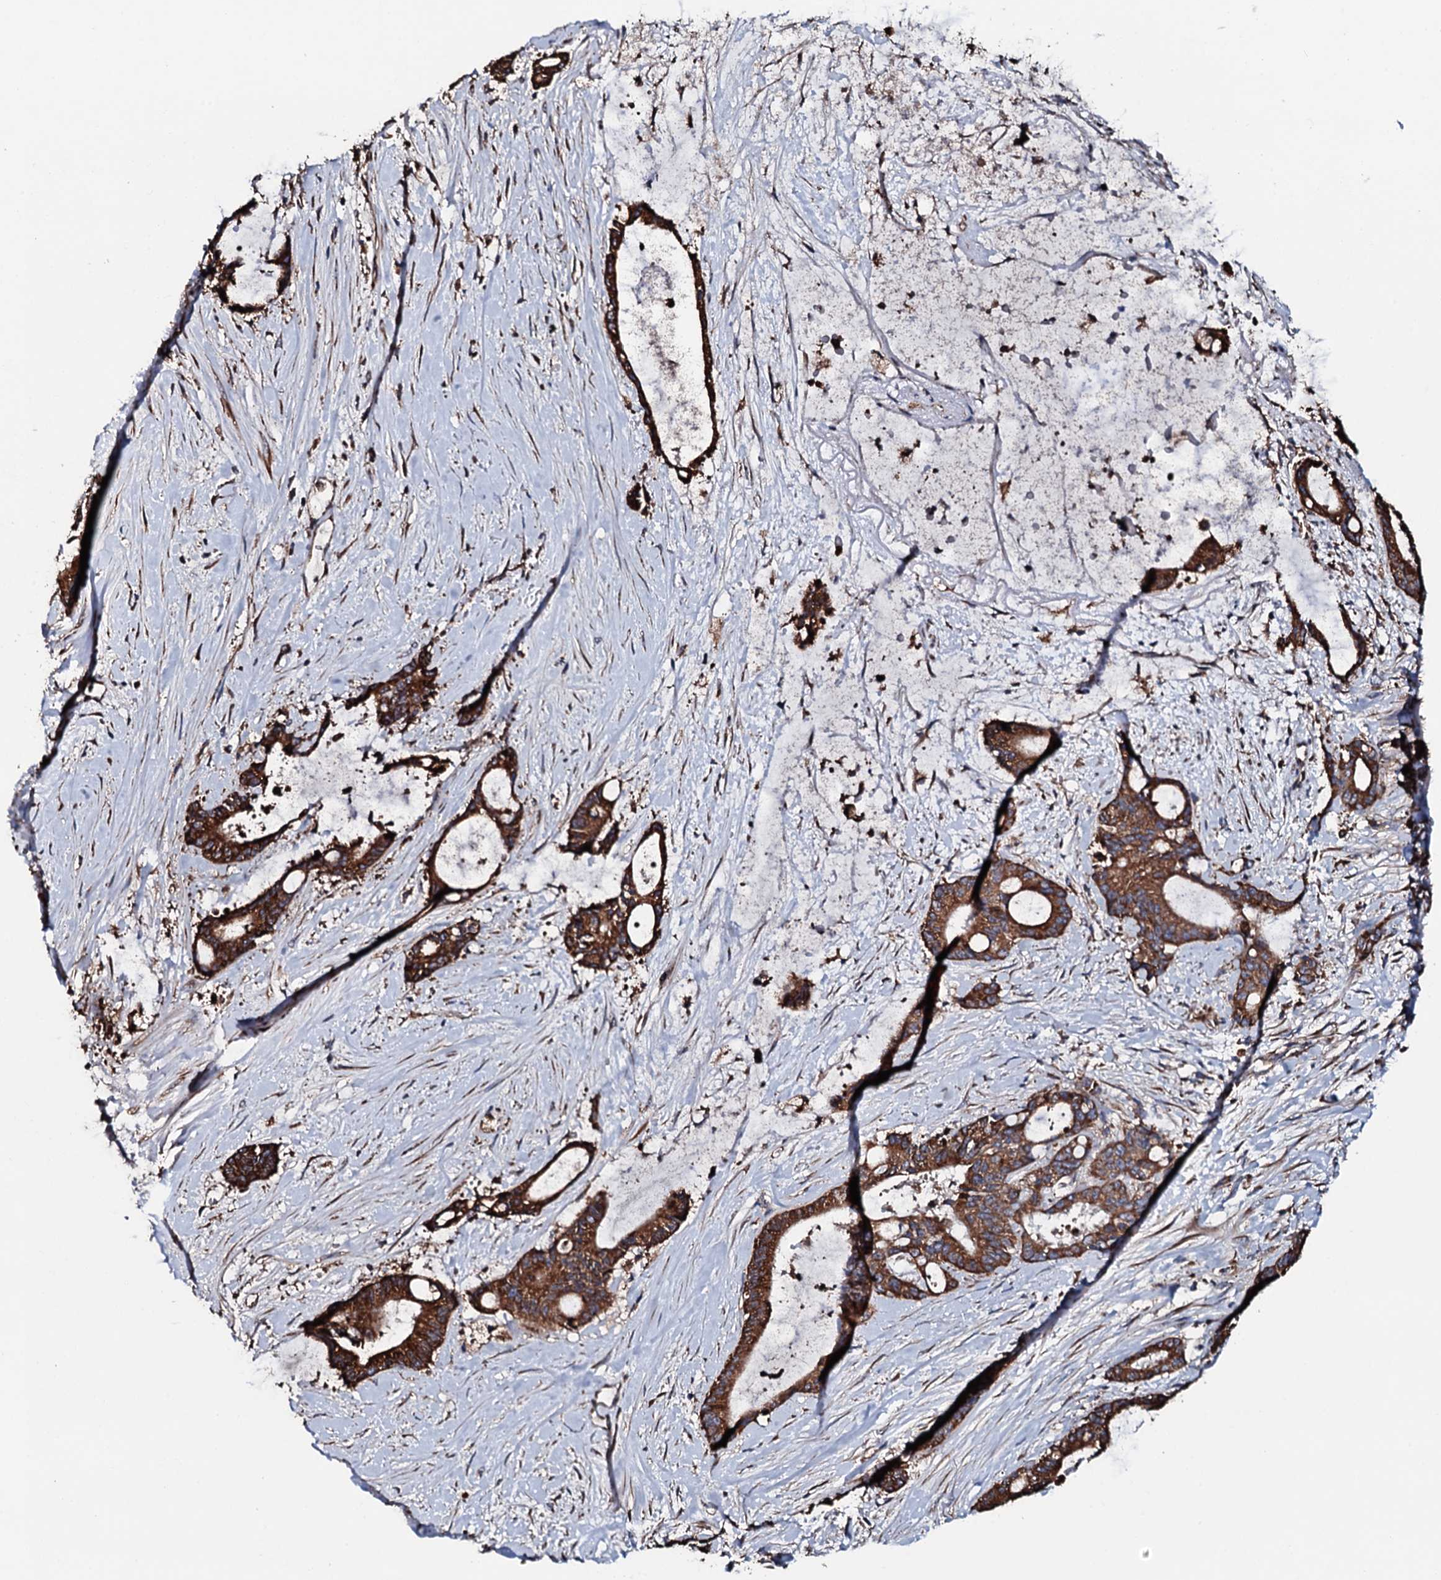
{"staining": {"intensity": "strong", "quantity": ">75%", "location": "cytoplasmic/membranous"}, "tissue": "liver cancer", "cell_type": "Tumor cells", "image_type": "cancer", "snomed": [{"axis": "morphology", "description": "Normal tissue, NOS"}, {"axis": "morphology", "description": "Cholangiocarcinoma"}, {"axis": "topography", "description": "Liver"}, {"axis": "topography", "description": "Peripheral nerve tissue"}], "caption": "Liver cancer stained with DAB (3,3'-diaminobenzidine) immunohistochemistry (IHC) displays high levels of strong cytoplasmic/membranous expression in about >75% of tumor cells.", "gene": "RAB12", "patient": {"sex": "female", "age": 73}}